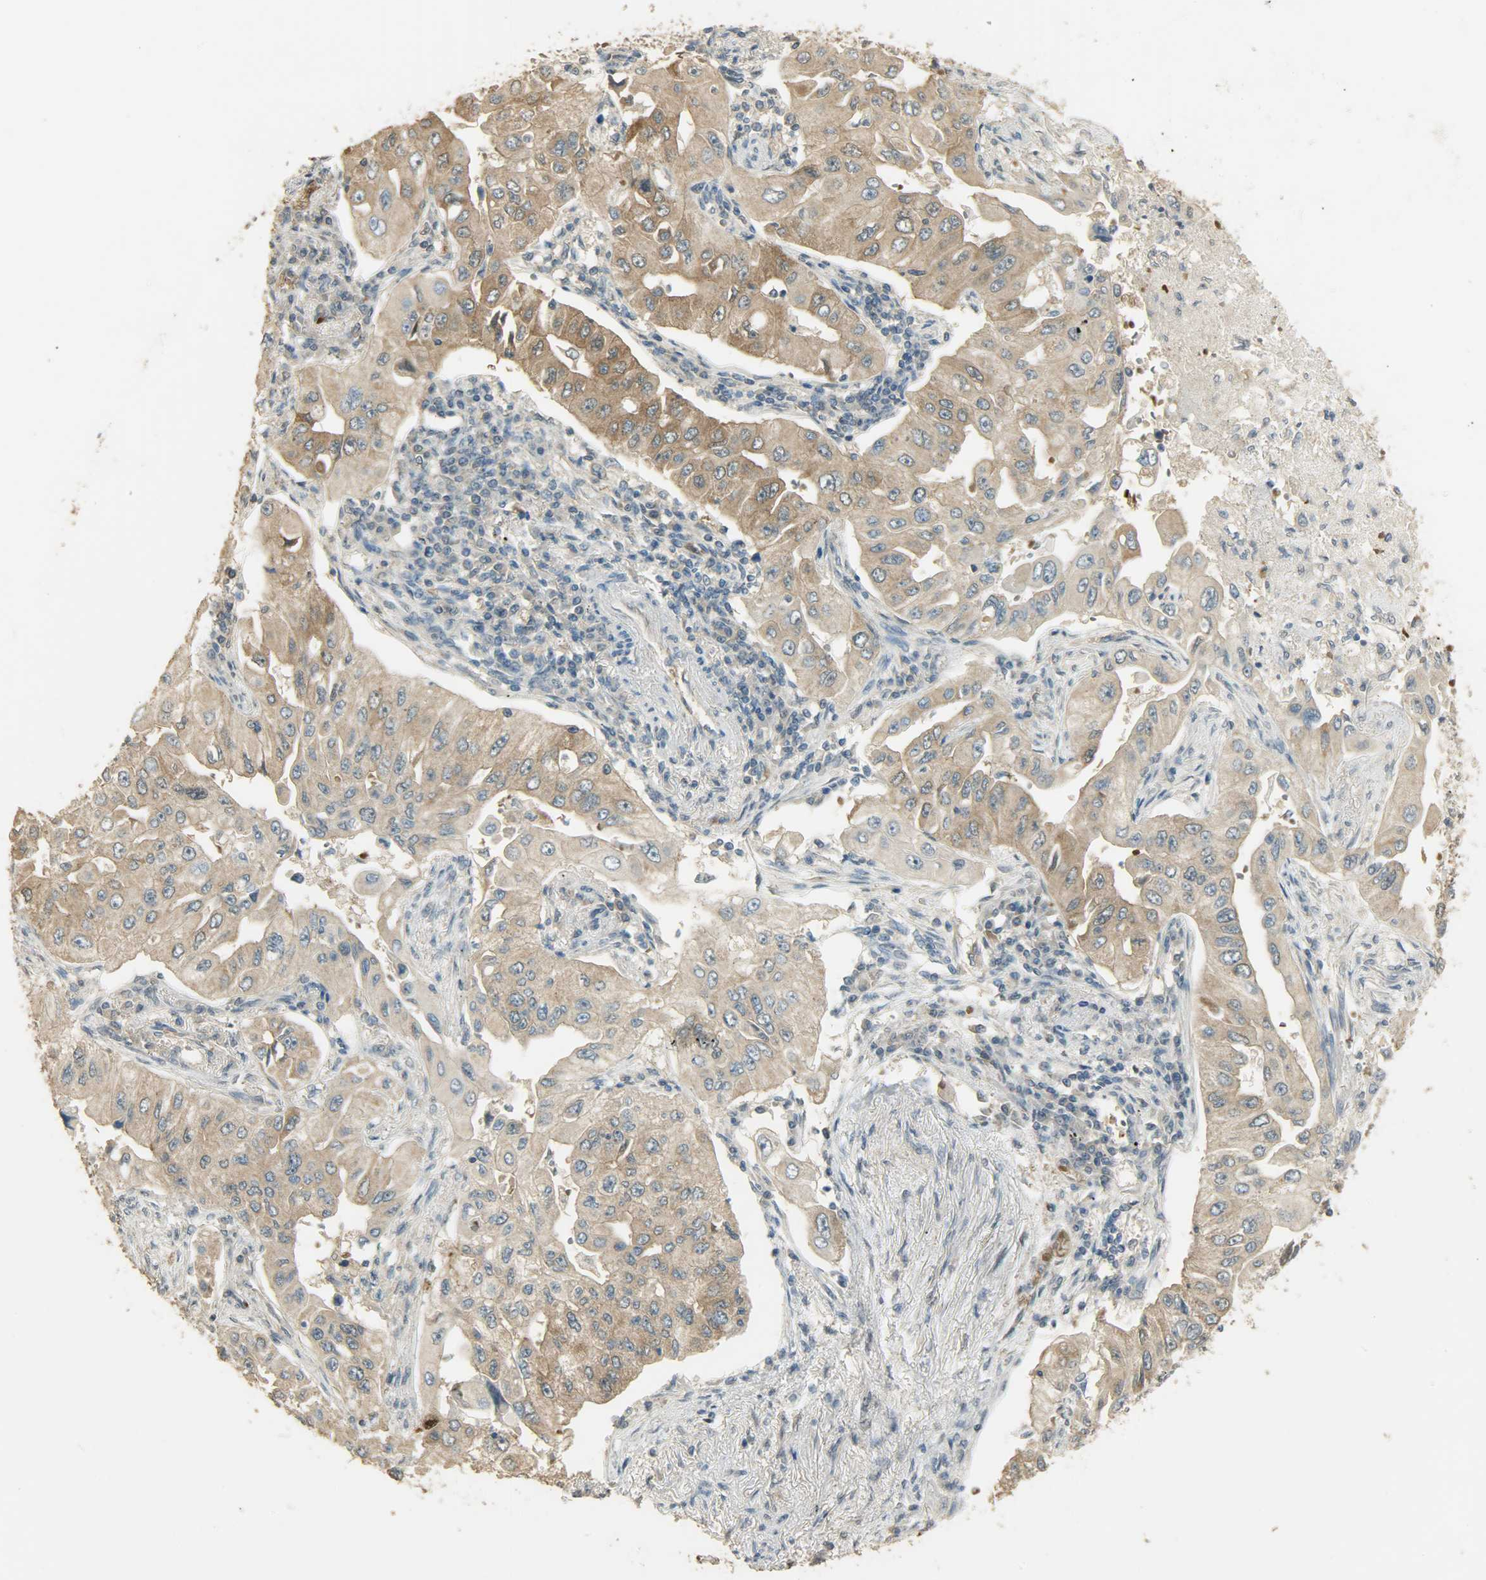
{"staining": {"intensity": "moderate", "quantity": "25%-75%", "location": "cytoplasmic/membranous"}, "tissue": "lung cancer", "cell_type": "Tumor cells", "image_type": "cancer", "snomed": [{"axis": "morphology", "description": "Adenocarcinoma, NOS"}, {"axis": "topography", "description": "Lung"}], "caption": "Brown immunohistochemical staining in lung cancer (adenocarcinoma) shows moderate cytoplasmic/membranous positivity in approximately 25%-75% of tumor cells.", "gene": "PRMT5", "patient": {"sex": "male", "age": 84}}